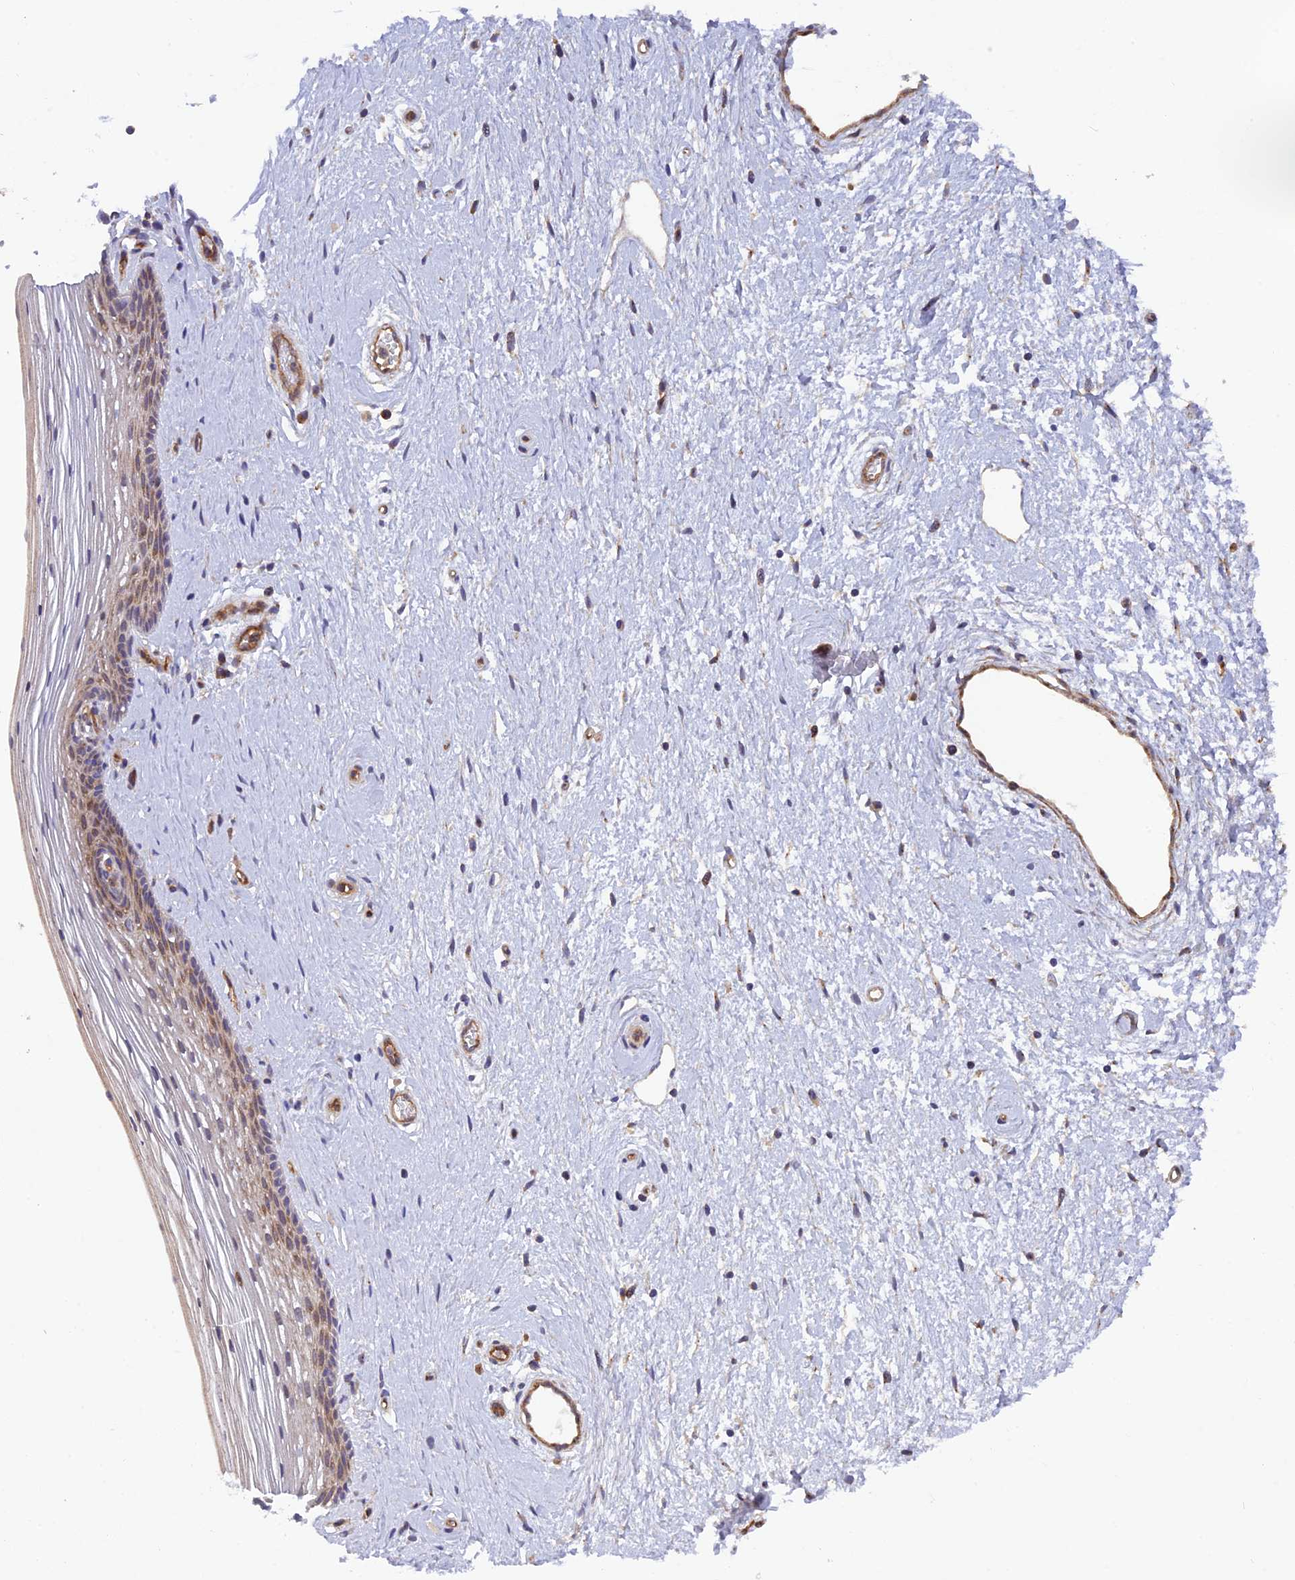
{"staining": {"intensity": "weak", "quantity": "<25%", "location": "cytoplasmic/membranous"}, "tissue": "vagina", "cell_type": "Squamous epithelial cells", "image_type": "normal", "snomed": [{"axis": "morphology", "description": "Normal tissue, NOS"}, {"axis": "topography", "description": "Vagina"}], "caption": "A high-resolution image shows IHC staining of unremarkable vagina, which shows no significant staining in squamous epithelial cells. Brightfield microscopy of IHC stained with DAB (brown) and hematoxylin (blue), captured at high magnification.", "gene": "ADAMTS15", "patient": {"sex": "female", "age": 46}}